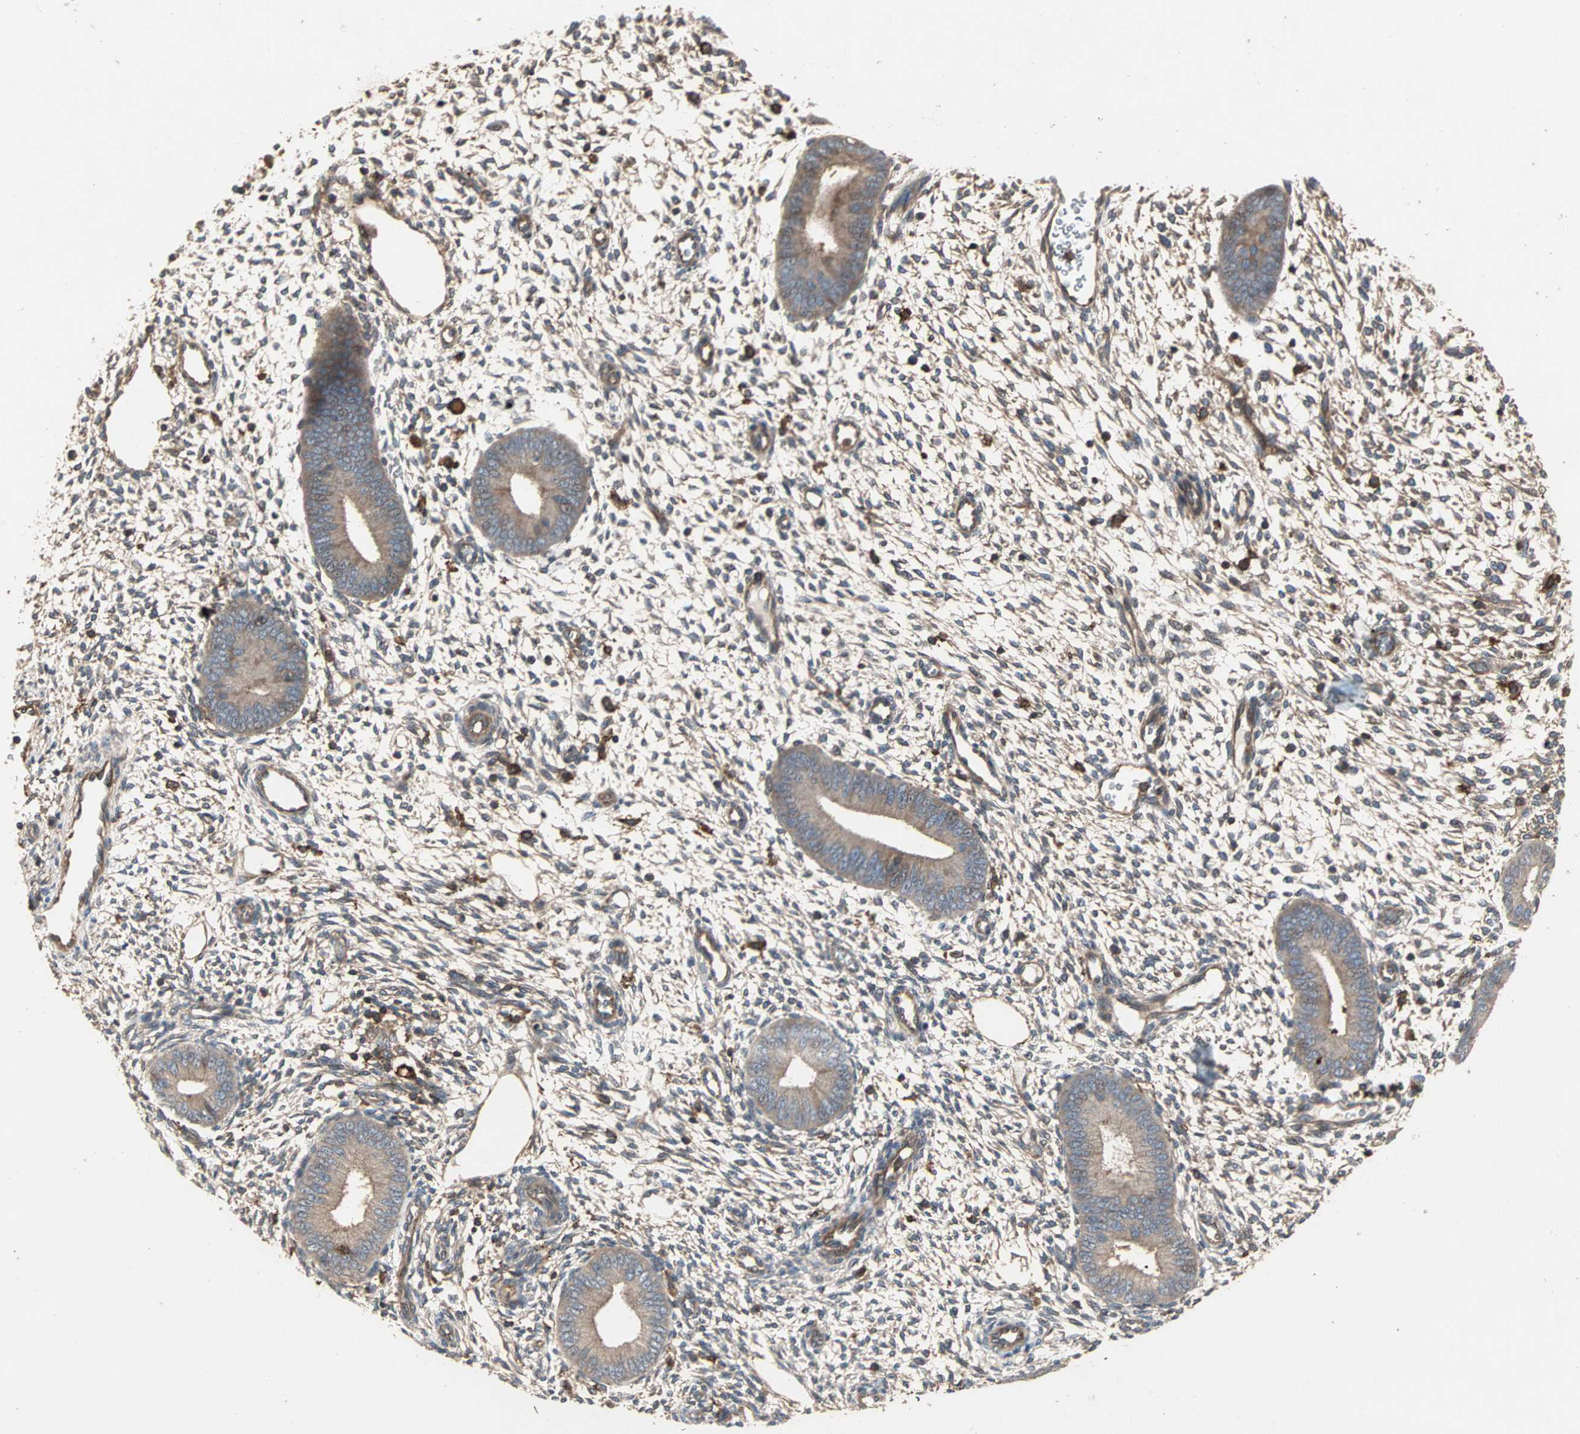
{"staining": {"intensity": "moderate", "quantity": ">75%", "location": "cytoplasmic/membranous"}, "tissue": "endometrium", "cell_type": "Cells in endometrial stroma", "image_type": "normal", "snomed": [{"axis": "morphology", "description": "Normal tissue, NOS"}, {"axis": "topography", "description": "Endometrium"}], "caption": "An image showing moderate cytoplasmic/membranous expression in approximately >75% of cells in endometrial stroma in benign endometrium, as visualized by brown immunohistochemical staining.", "gene": "GNAI2", "patient": {"sex": "female", "age": 42}}